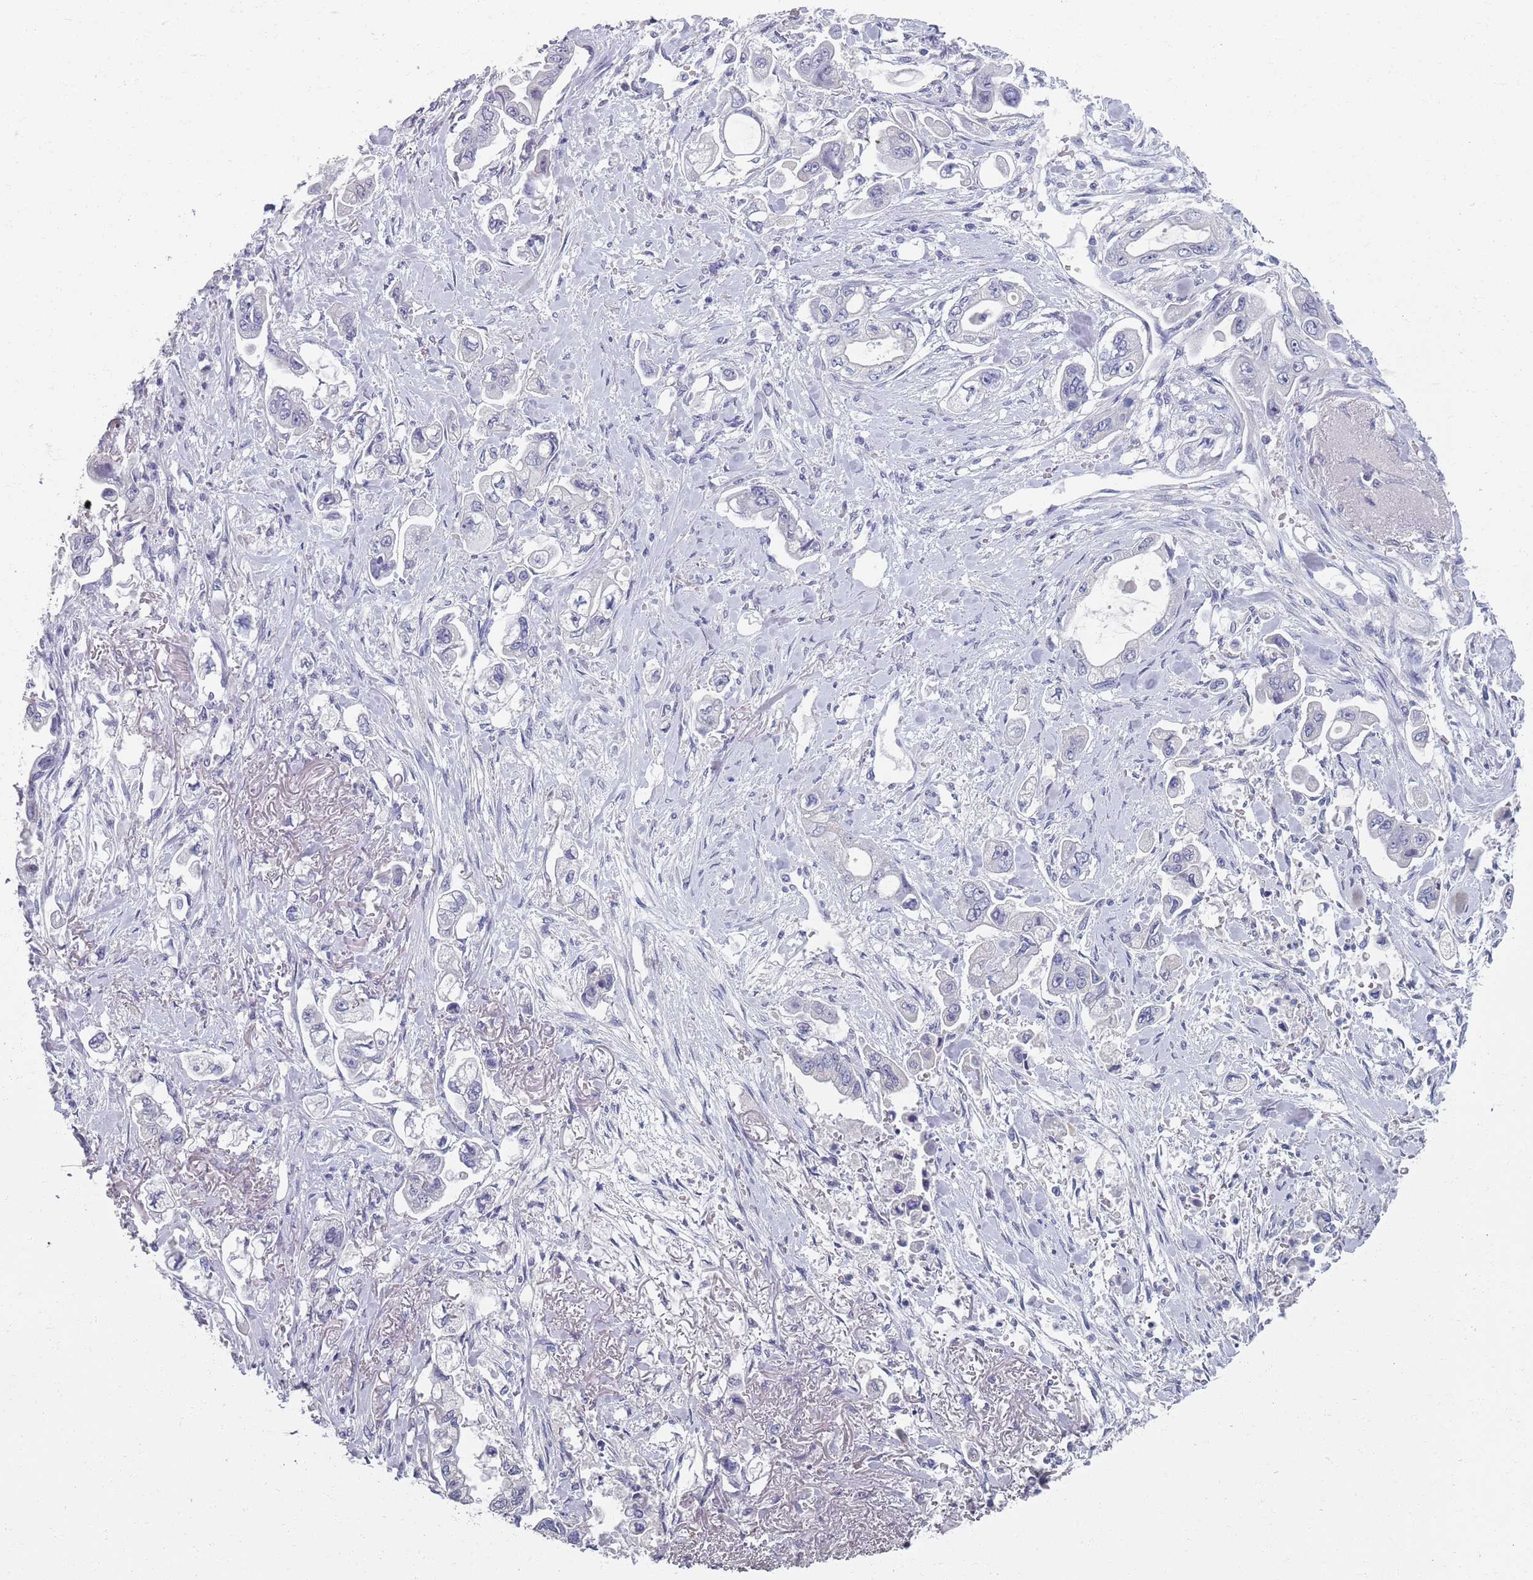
{"staining": {"intensity": "negative", "quantity": "none", "location": "none"}, "tissue": "stomach cancer", "cell_type": "Tumor cells", "image_type": "cancer", "snomed": [{"axis": "morphology", "description": "Adenocarcinoma, NOS"}, {"axis": "topography", "description": "Stomach"}], "caption": "IHC image of neoplastic tissue: stomach cancer stained with DAB (3,3'-diaminobenzidine) reveals no significant protein staining in tumor cells.", "gene": "SAMD1", "patient": {"sex": "male", "age": 62}}